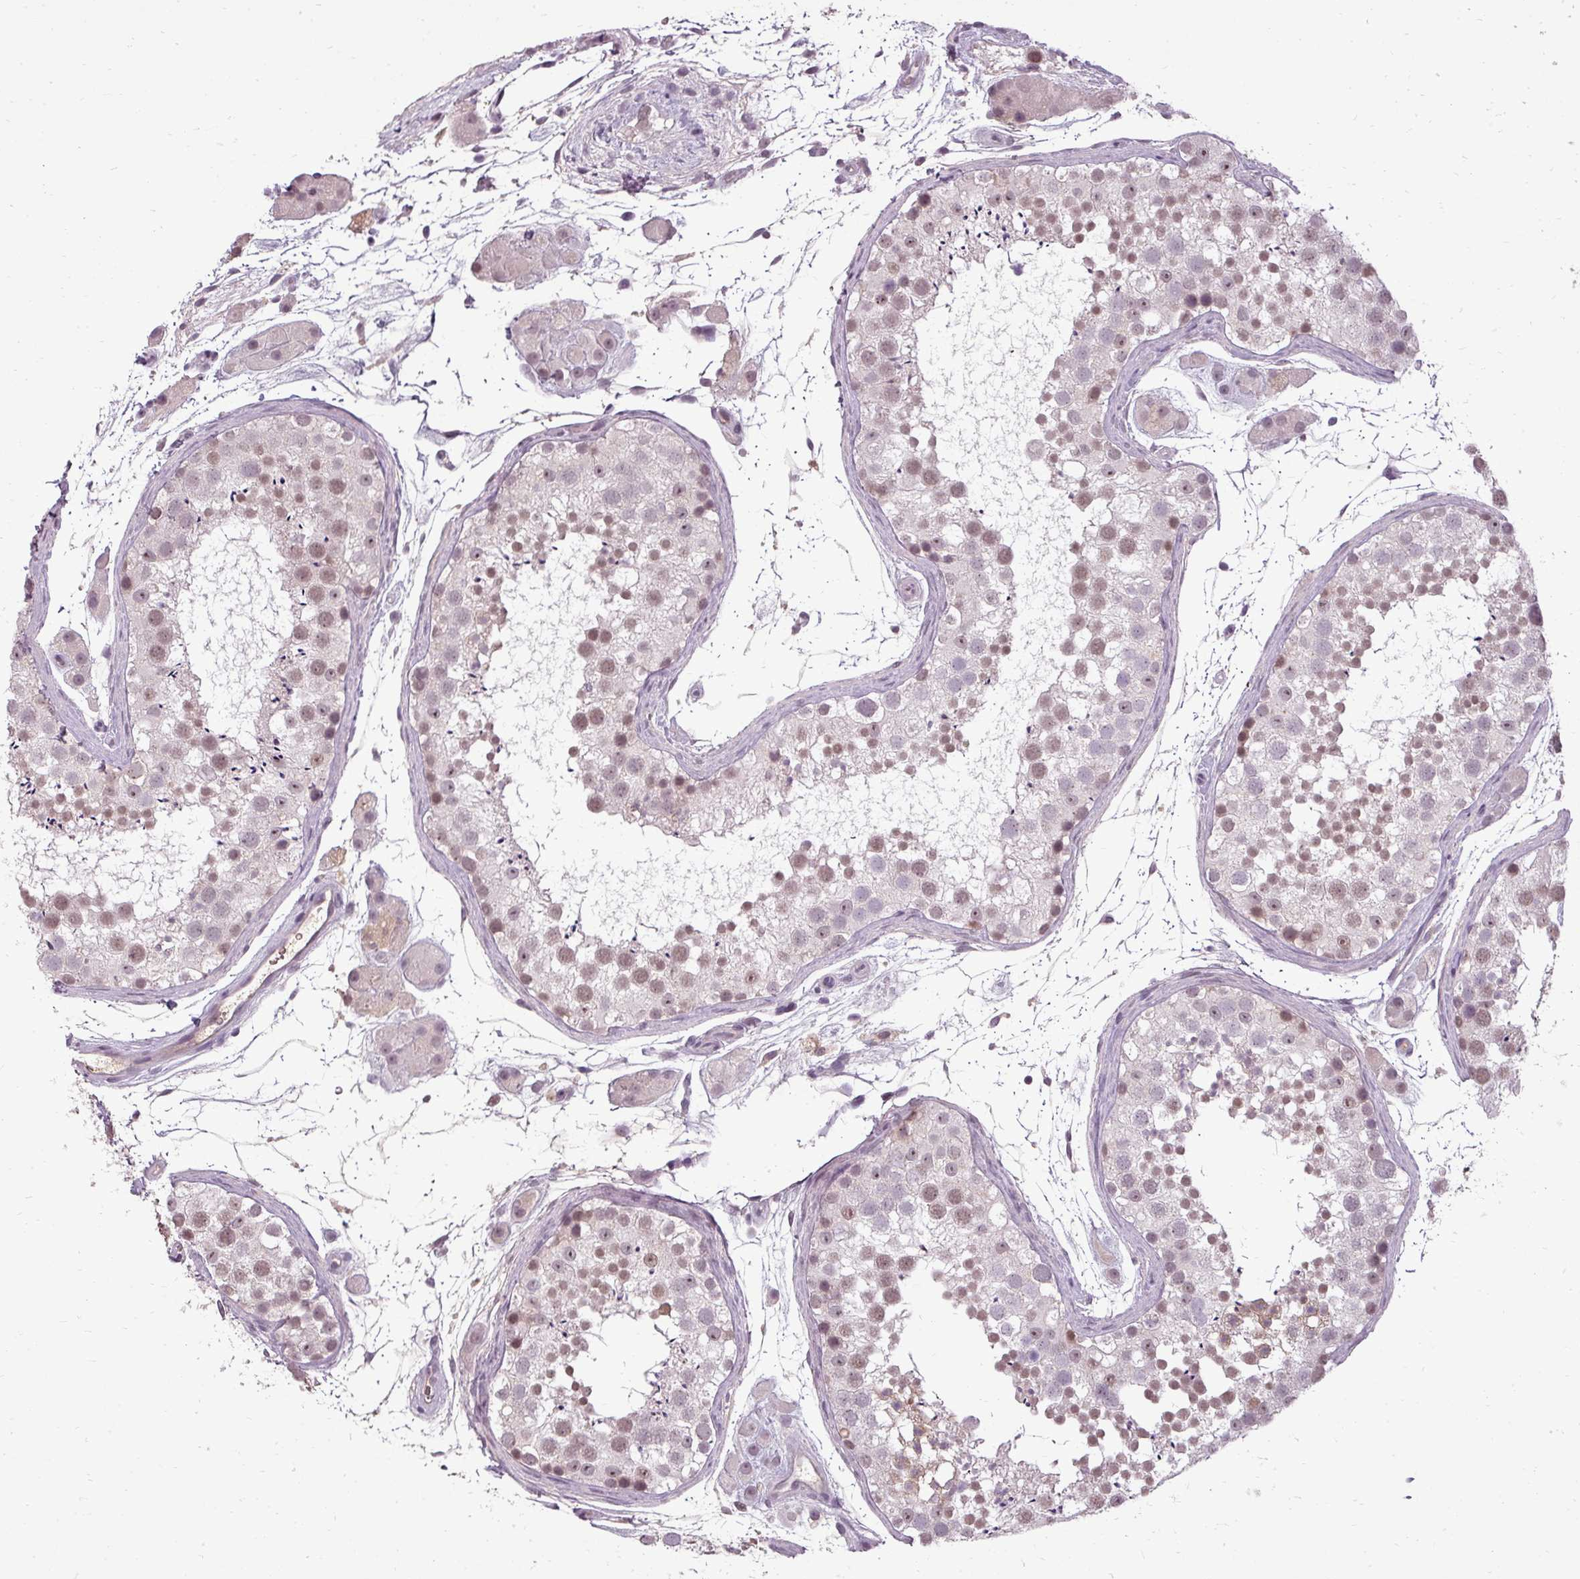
{"staining": {"intensity": "moderate", "quantity": ">75%", "location": "nuclear"}, "tissue": "testis", "cell_type": "Cells in seminiferous ducts", "image_type": "normal", "snomed": [{"axis": "morphology", "description": "Normal tissue, NOS"}, {"axis": "topography", "description": "Testis"}], "caption": "A brown stain labels moderate nuclear expression of a protein in cells in seminiferous ducts of normal testis.", "gene": "BCAS3", "patient": {"sex": "male", "age": 41}}